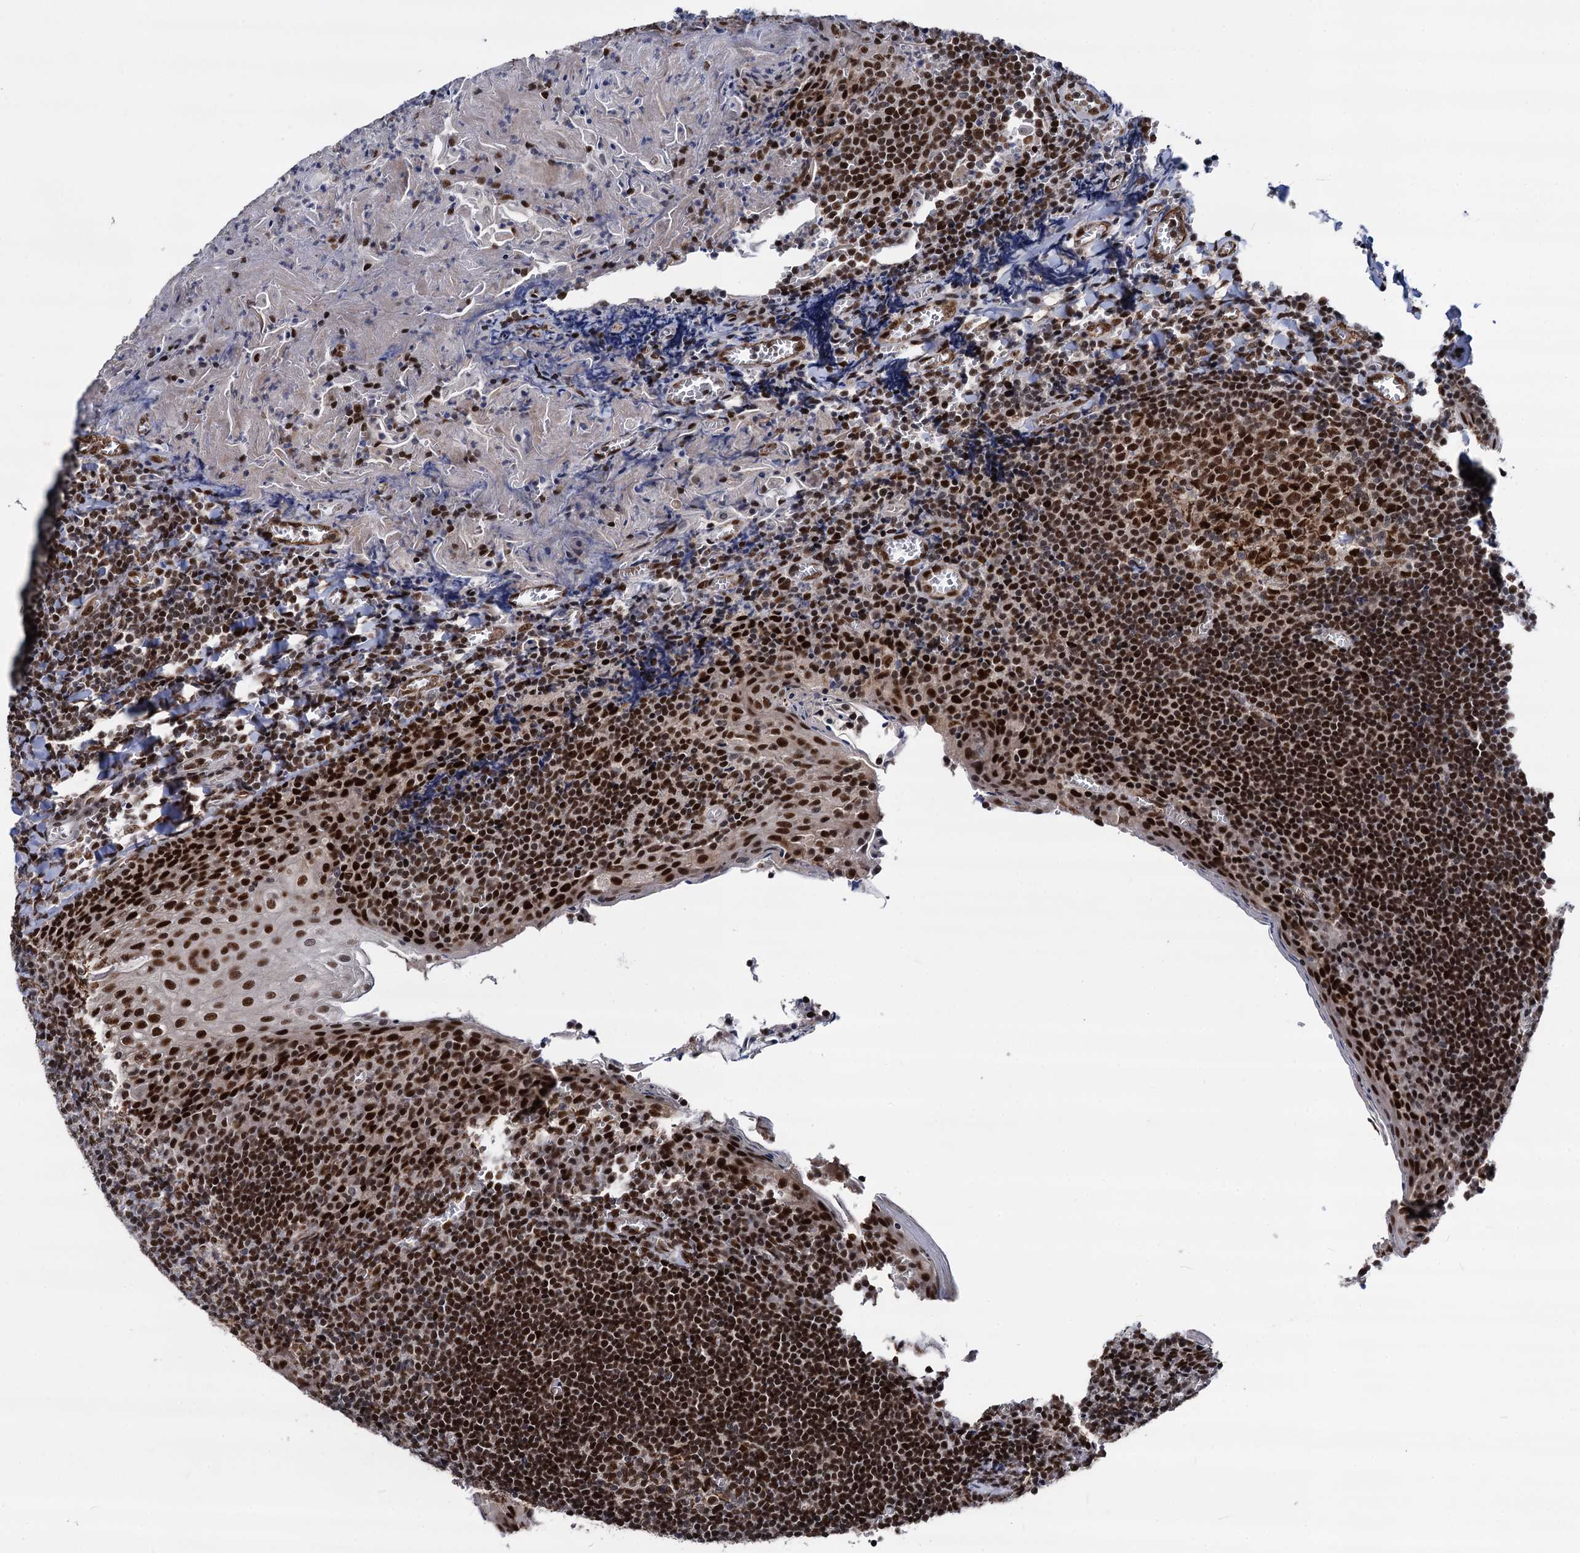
{"staining": {"intensity": "strong", "quantity": ">75%", "location": "nuclear"}, "tissue": "tonsil", "cell_type": "Germinal center cells", "image_type": "normal", "snomed": [{"axis": "morphology", "description": "Normal tissue, NOS"}, {"axis": "topography", "description": "Tonsil"}], "caption": "Immunohistochemistry (IHC) image of benign tonsil: human tonsil stained using immunohistochemistry reveals high levels of strong protein expression localized specifically in the nuclear of germinal center cells, appearing as a nuclear brown color.", "gene": "GALNT11", "patient": {"sex": "male", "age": 27}}